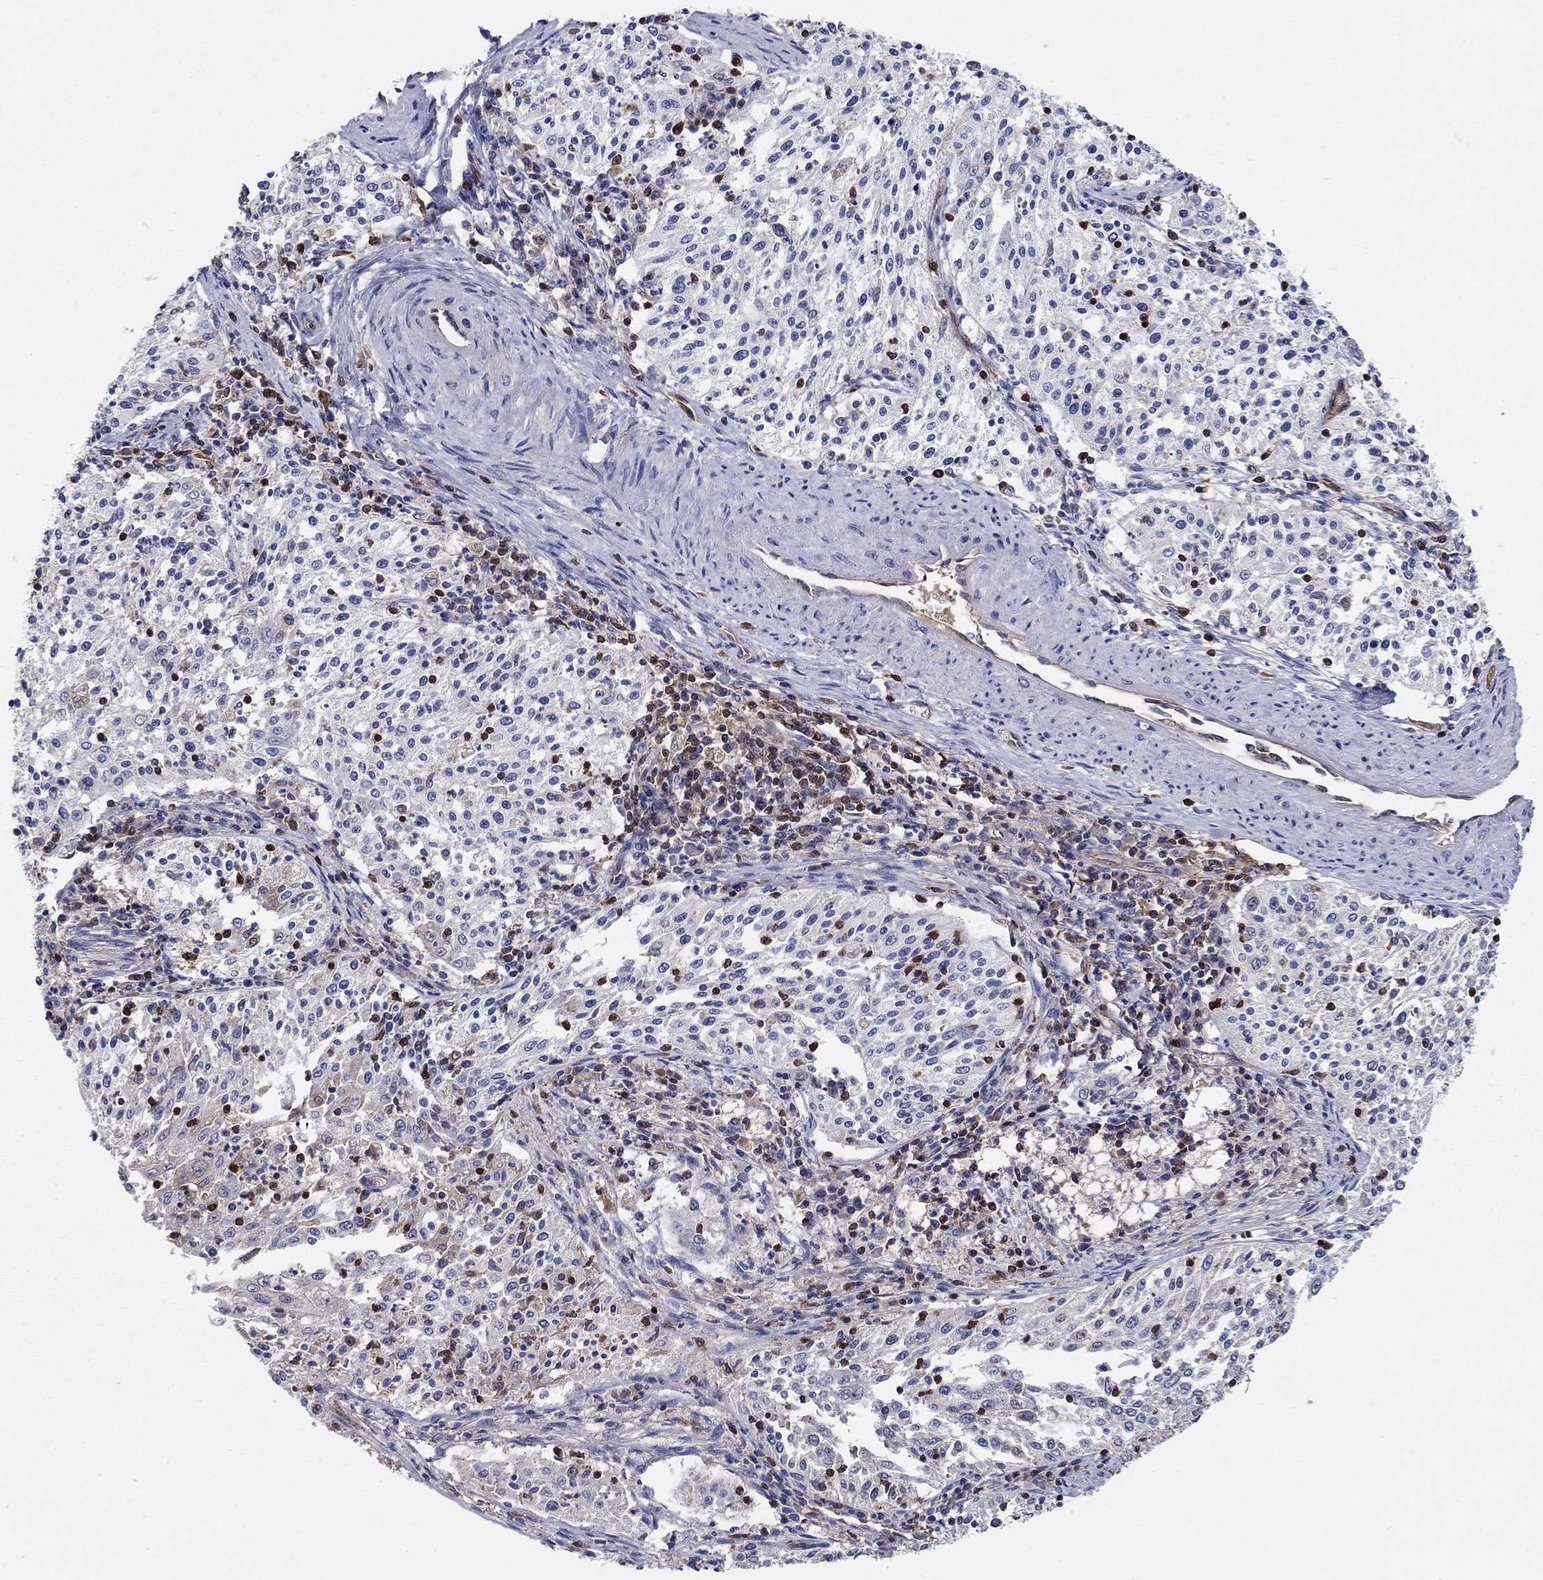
{"staining": {"intensity": "weak", "quantity": "<25%", "location": "cytoplasmic/membranous"}, "tissue": "cervical cancer", "cell_type": "Tumor cells", "image_type": "cancer", "snomed": [{"axis": "morphology", "description": "Squamous cell carcinoma, NOS"}, {"axis": "topography", "description": "Cervix"}], "caption": "High magnification brightfield microscopy of squamous cell carcinoma (cervical) stained with DAB (3,3'-diaminobenzidine) (brown) and counterstained with hematoxylin (blue): tumor cells show no significant staining. (Stains: DAB IHC with hematoxylin counter stain, Microscopy: brightfield microscopy at high magnification).", "gene": "AGFG2", "patient": {"sex": "female", "age": 41}}